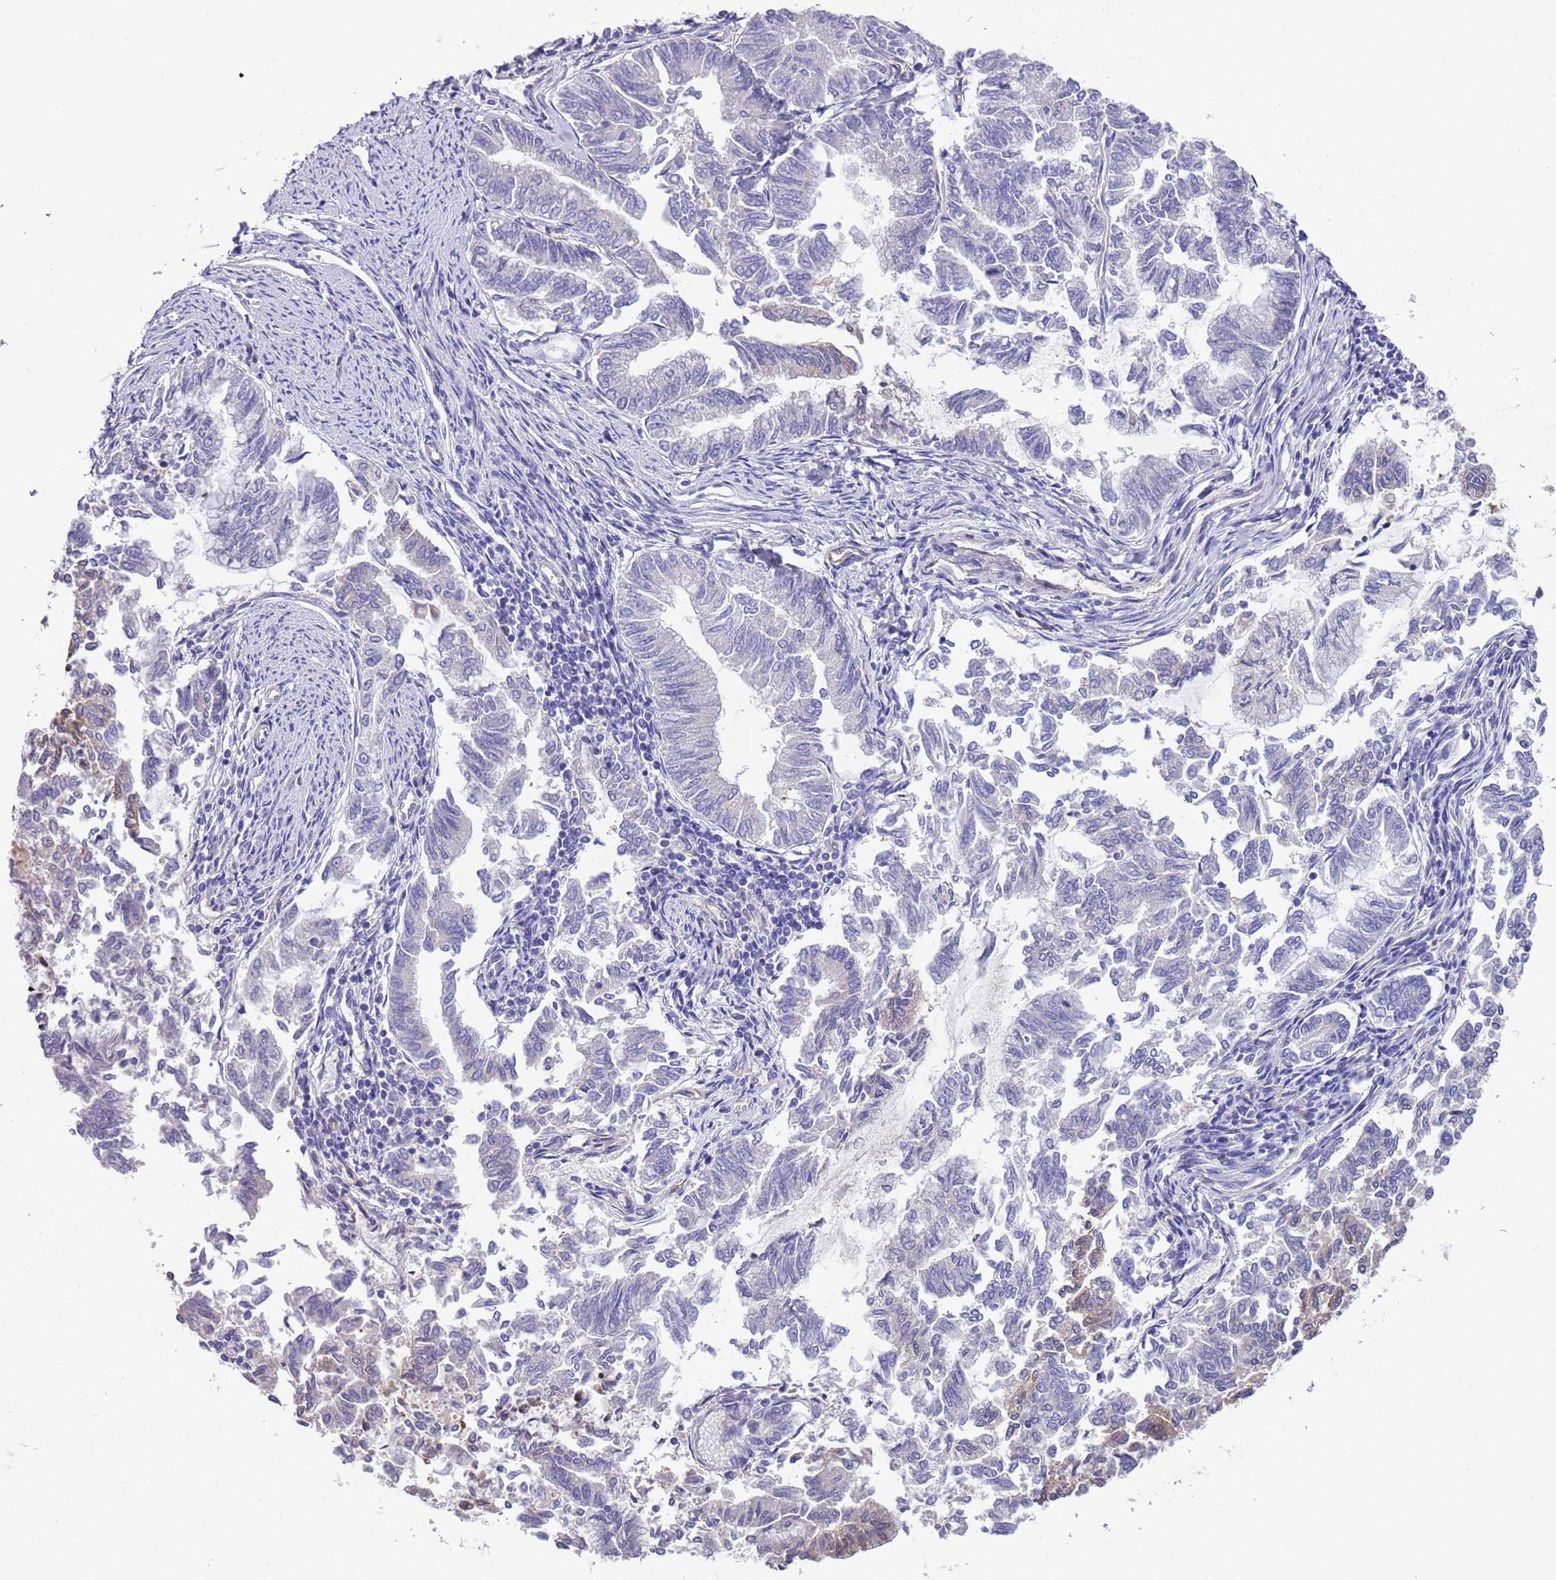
{"staining": {"intensity": "negative", "quantity": "none", "location": "none"}, "tissue": "endometrial cancer", "cell_type": "Tumor cells", "image_type": "cancer", "snomed": [{"axis": "morphology", "description": "Adenocarcinoma, NOS"}, {"axis": "topography", "description": "Endometrium"}], "caption": "DAB immunohistochemical staining of endometrial cancer (adenocarcinoma) displays no significant staining in tumor cells.", "gene": "BRMS1L", "patient": {"sex": "female", "age": 79}}